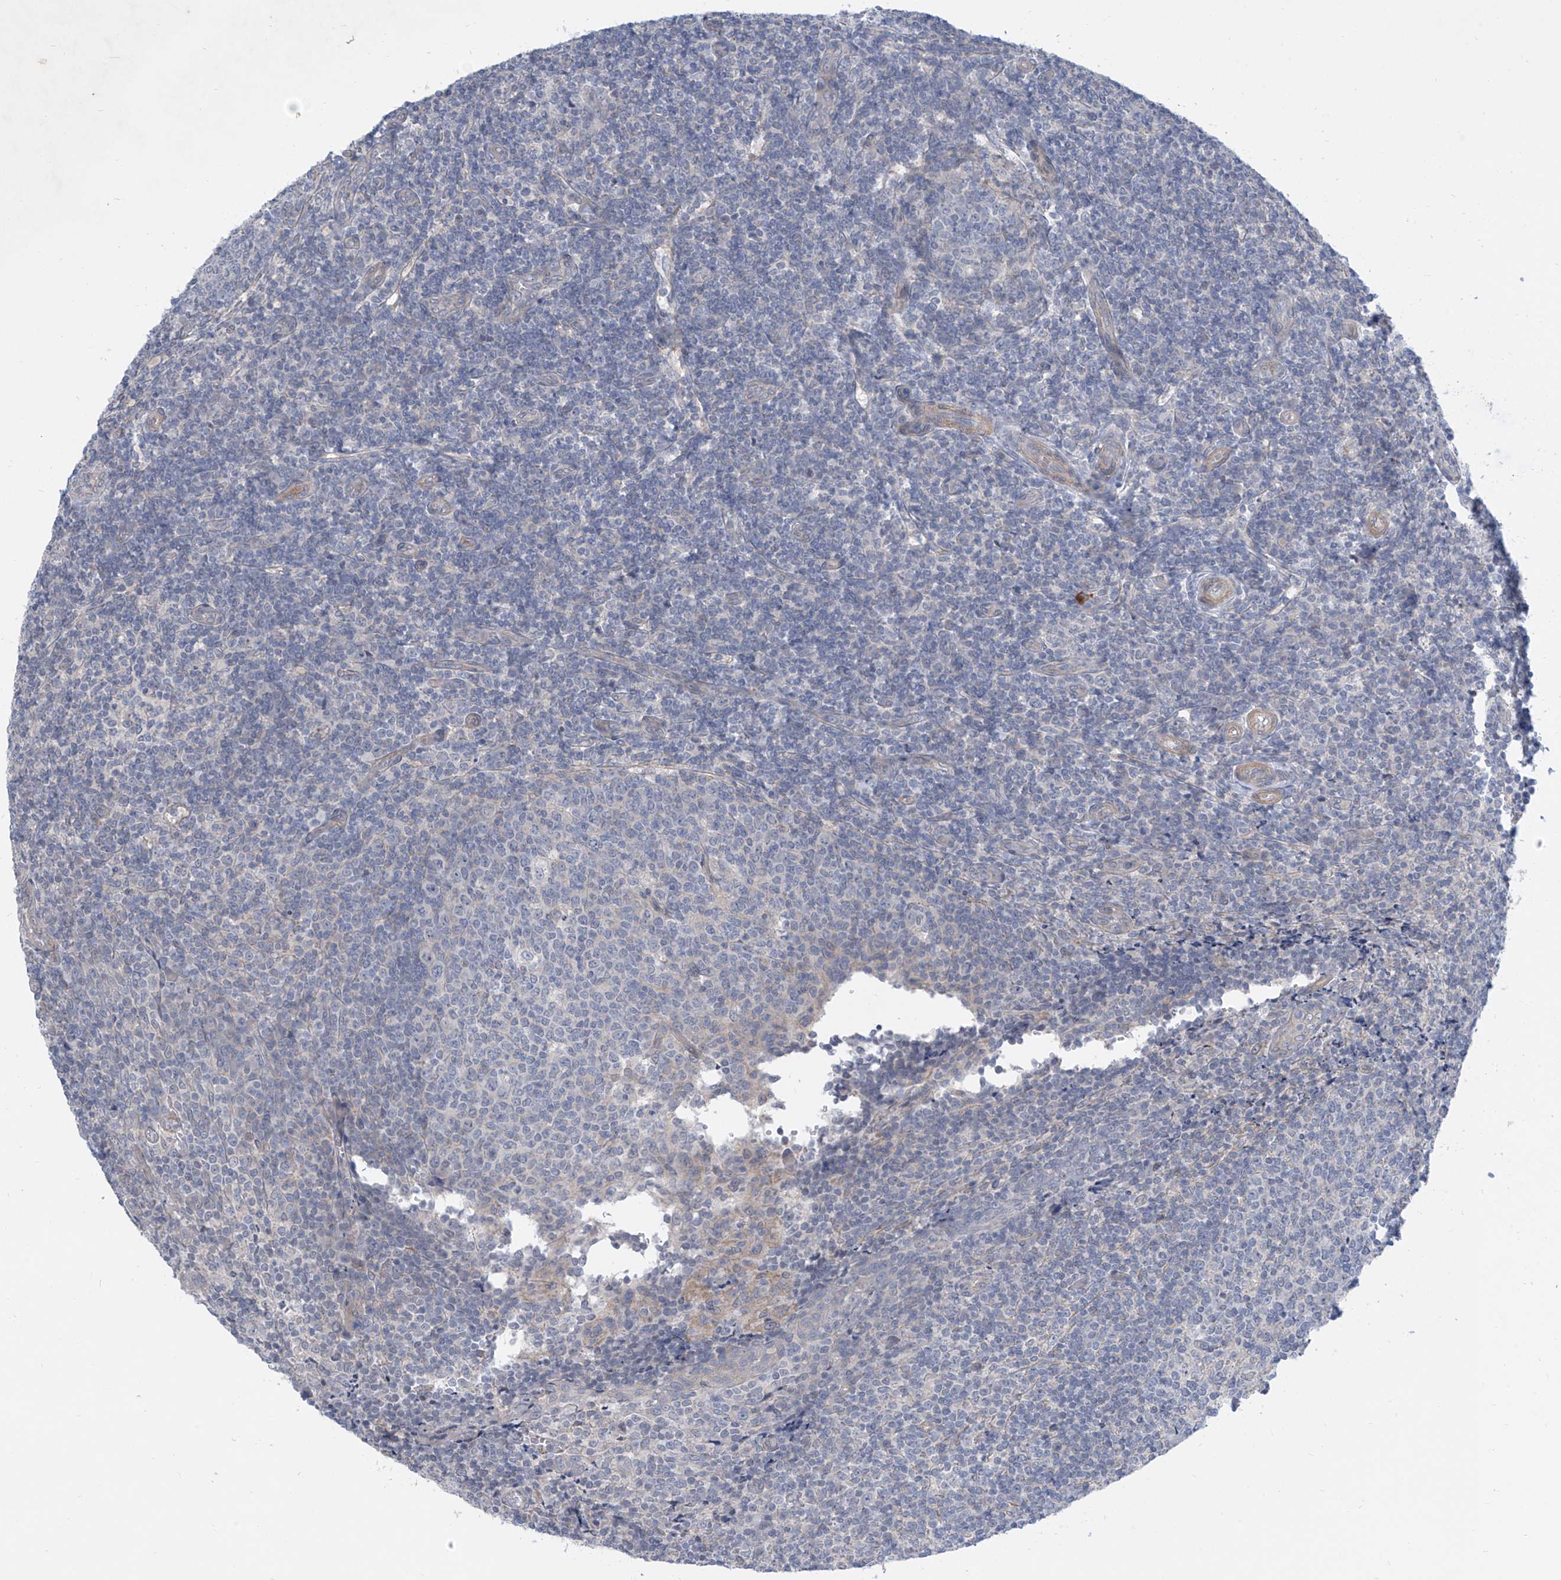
{"staining": {"intensity": "negative", "quantity": "none", "location": "none"}, "tissue": "tonsil", "cell_type": "Germinal center cells", "image_type": "normal", "snomed": [{"axis": "morphology", "description": "Normal tissue, NOS"}, {"axis": "topography", "description": "Tonsil"}], "caption": "High magnification brightfield microscopy of benign tonsil stained with DAB (brown) and counterstained with hematoxylin (blue): germinal center cells show no significant positivity.", "gene": "ABLIM2", "patient": {"sex": "female", "age": 19}}